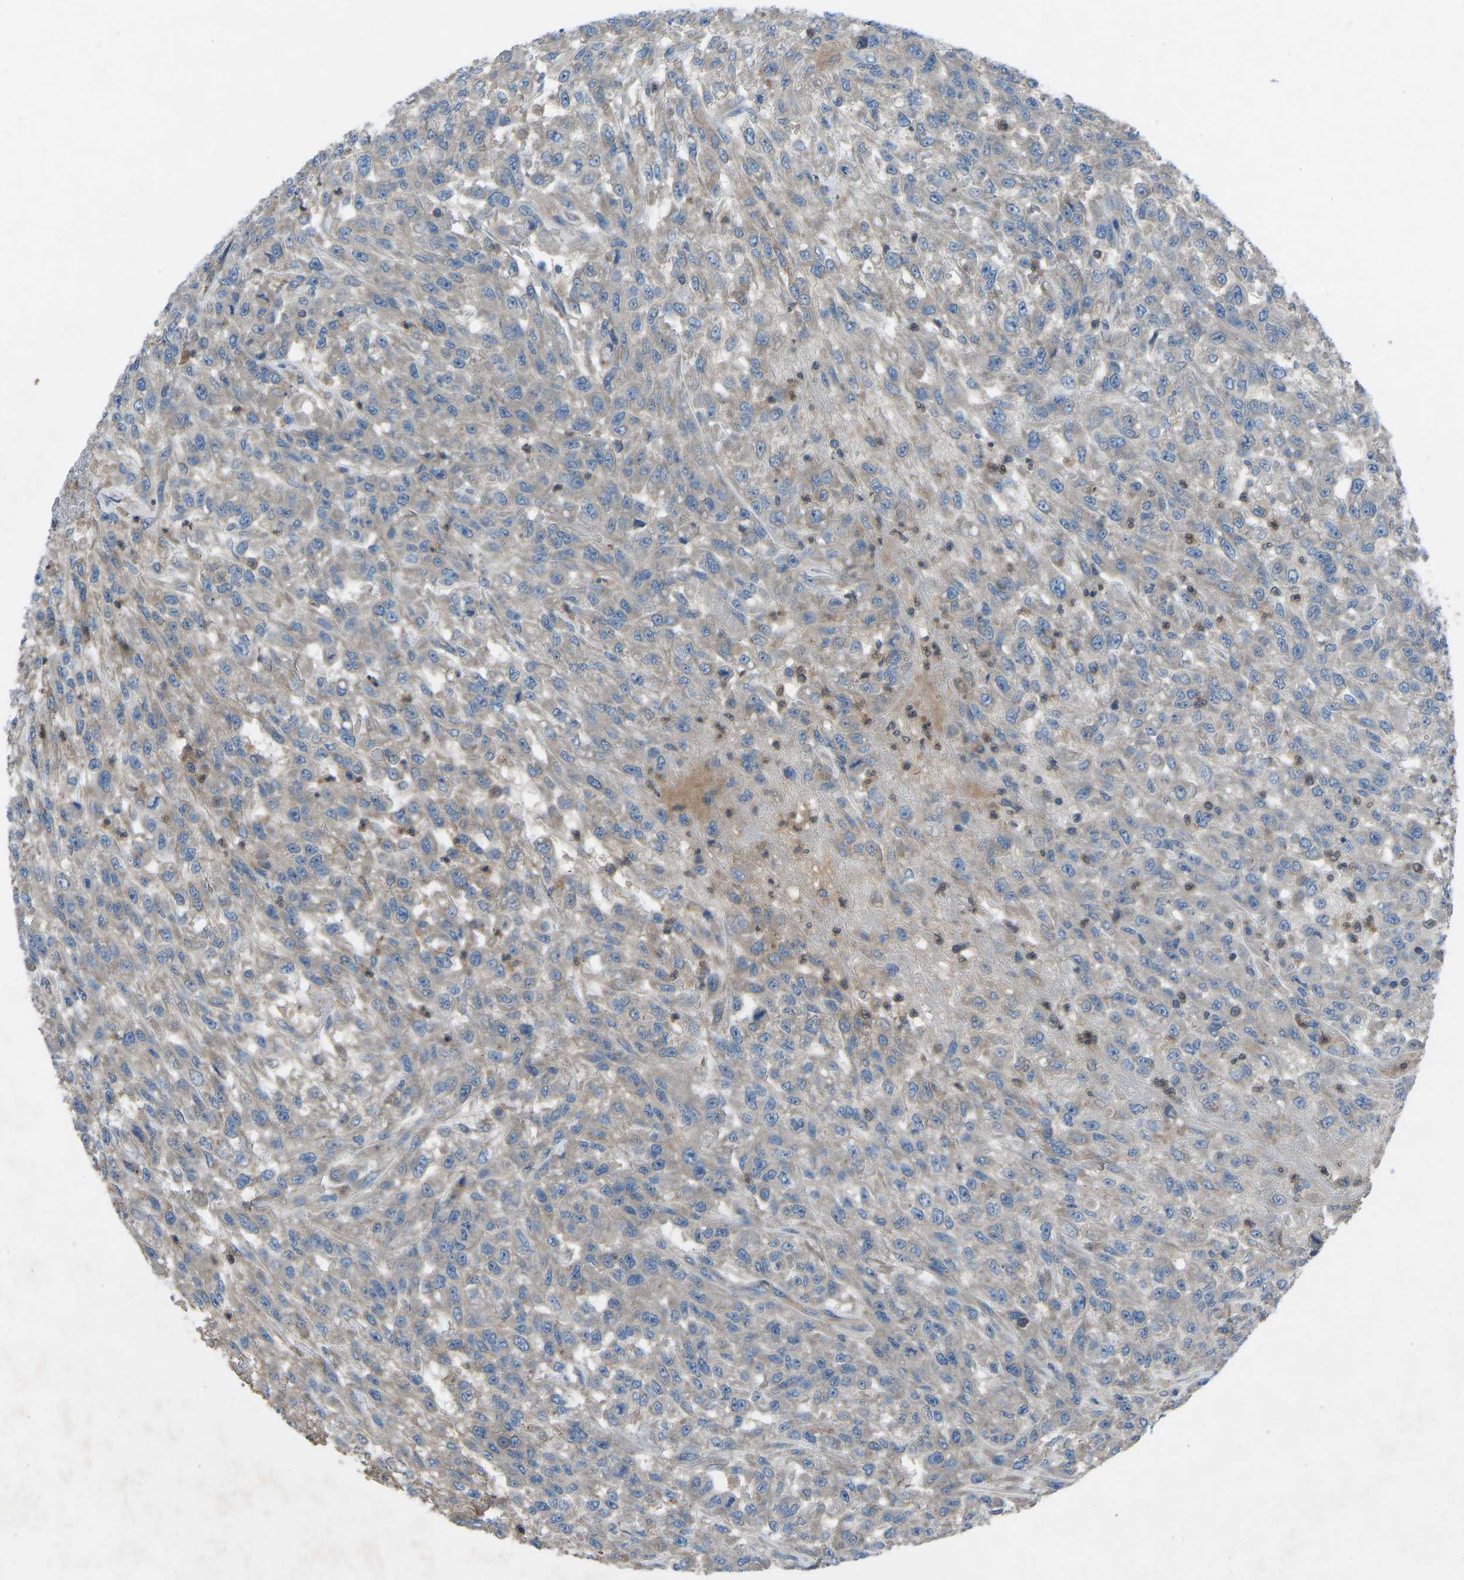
{"staining": {"intensity": "weak", "quantity": "<25%", "location": "cytoplasmic/membranous"}, "tissue": "urothelial cancer", "cell_type": "Tumor cells", "image_type": "cancer", "snomed": [{"axis": "morphology", "description": "Urothelial carcinoma, High grade"}, {"axis": "topography", "description": "Urinary bladder"}], "caption": "Tumor cells show no significant expression in urothelial cancer. (DAB immunohistochemistry, high magnification).", "gene": "GRK6", "patient": {"sex": "male", "age": 46}}